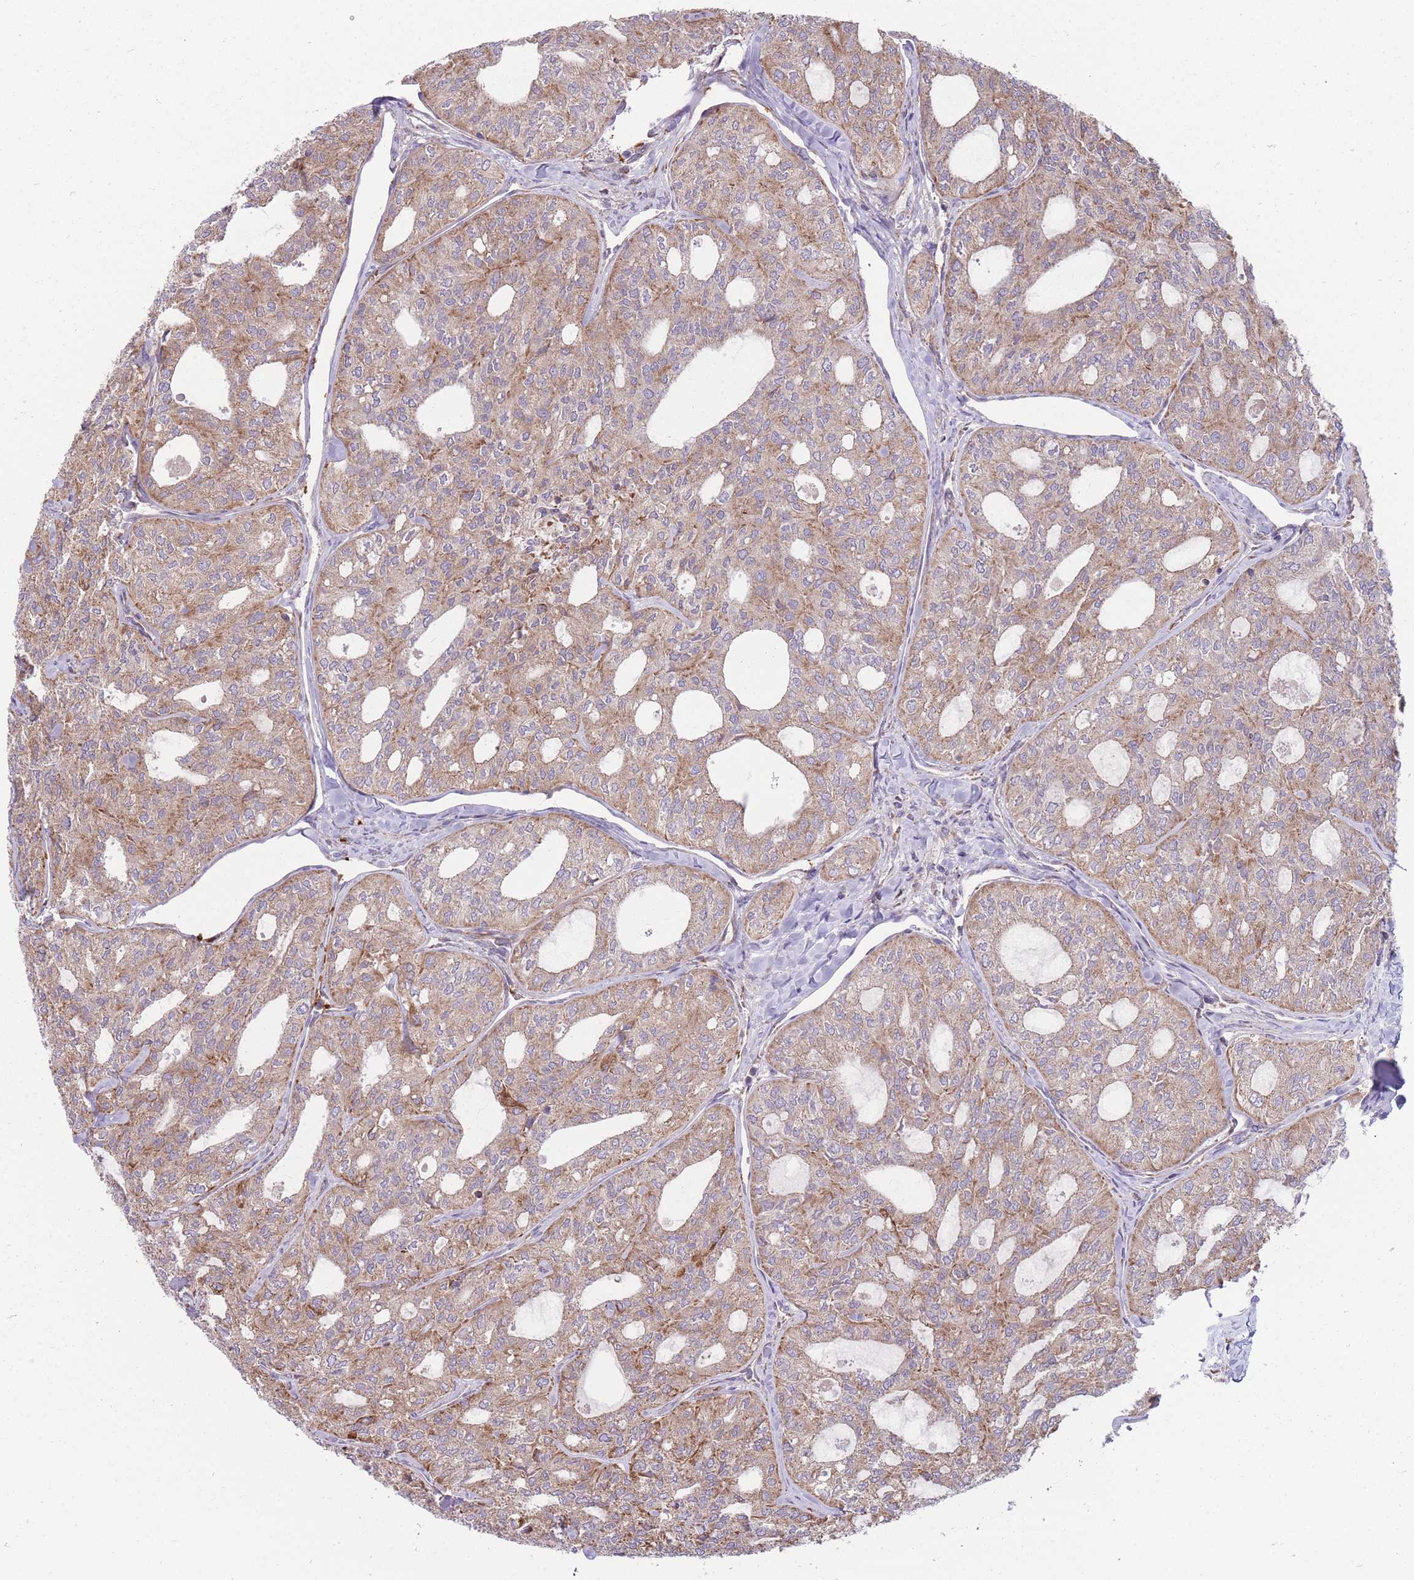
{"staining": {"intensity": "moderate", "quantity": "25%-75%", "location": "cytoplasmic/membranous"}, "tissue": "thyroid cancer", "cell_type": "Tumor cells", "image_type": "cancer", "snomed": [{"axis": "morphology", "description": "Follicular adenoma carcinoma, NOS"}, {"axis": "topography", "description": "Thyroid gland"}], "caption": "A brown stain labels moderate cytoplasmic/membranous positivity of a protein in human thyroid cancer (follicular adenoma carcinoma) tumor cells.", "gene": "ANKRD10", "patient": {"sex": "male", "age": 75}}